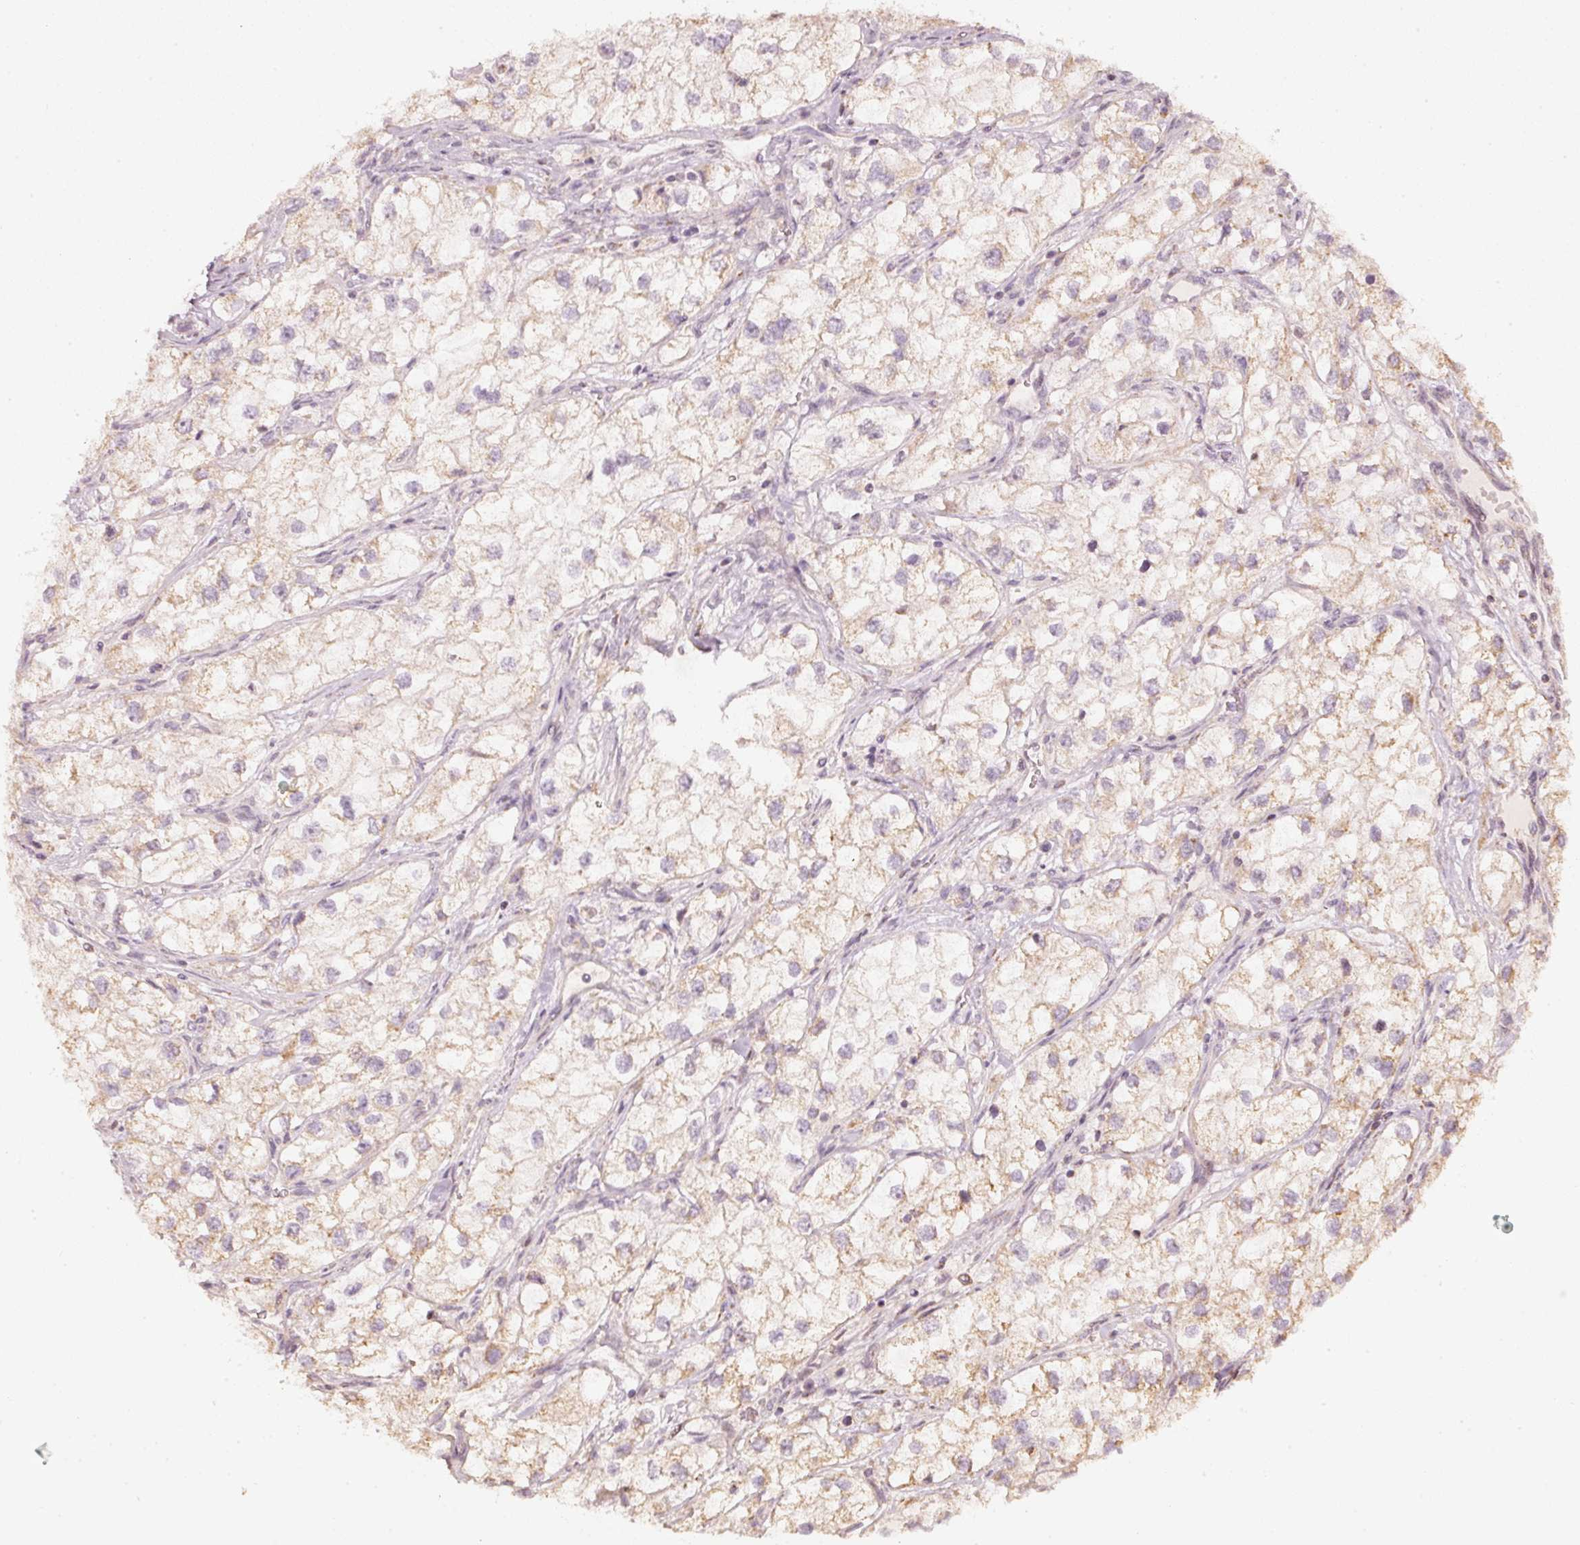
{"staining": {"intensity": "weak", "quantity": "25%-75%", "location": "cytoplasmic/membranous"}, "tissue": "renal cancer", "cell_type": "Tumor cells", "image_type": "cancer", "snomed": [{"axis": "morphology", "description": "Adenocarcinoma, NOS"}, {"axis": "topography", "description": "Kidney"}], "caption": "Human adenocarcinoma (renal) stained for a protein (brown) reveals weak cytoplasmic/membranous positive expression in approximately 25%-75% of tumor cells.", "gene": "RAB35", "patient": {"sex": "male", "age": 59}}